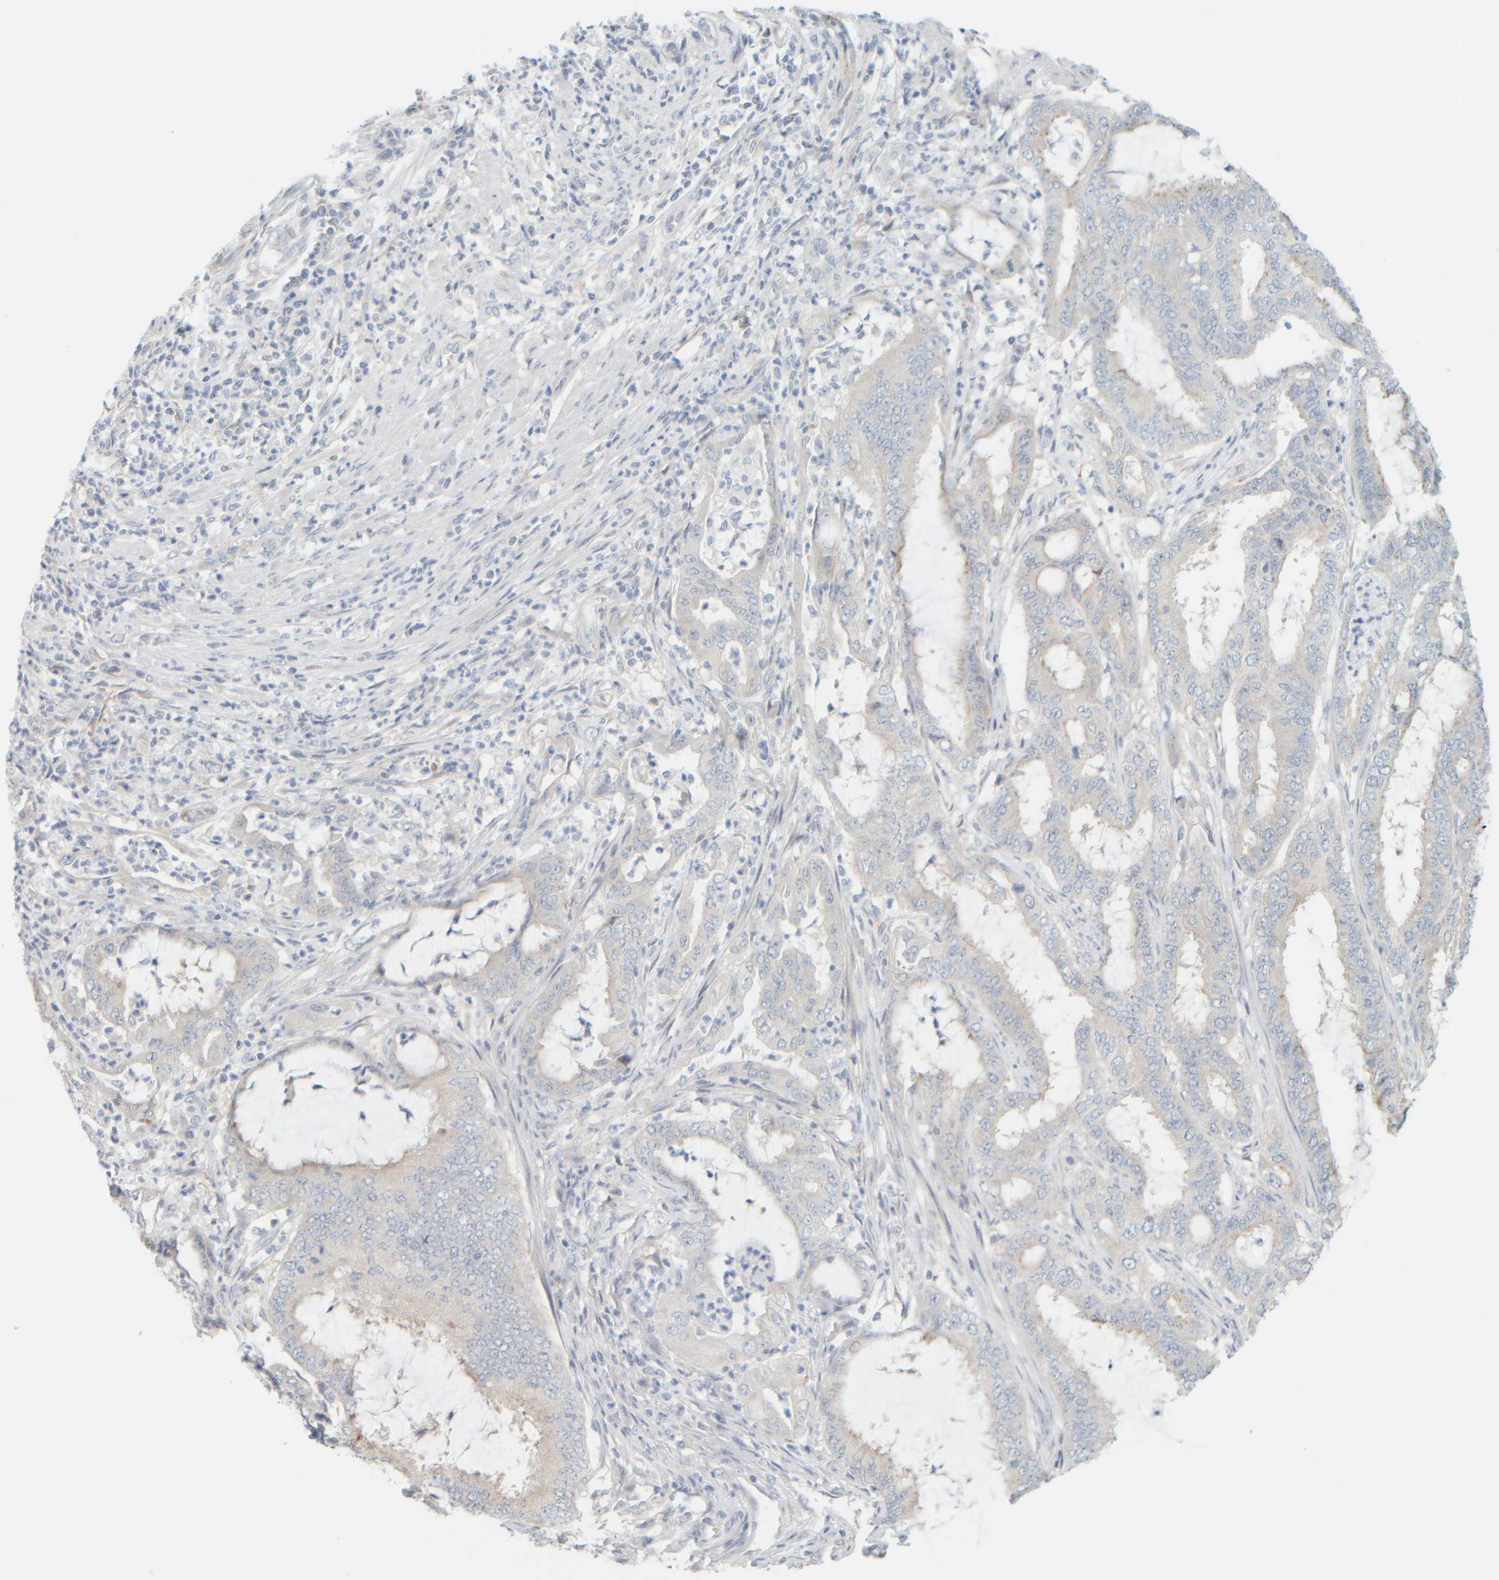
{"staining": {"intensity": "weak", "quantity": "<25%", "location": "cytoplasmic/membranous"}, "tissue": "endometrial cancer", "cell_type": "Tumor cells", "image_type": "cancer", "snomed": [{"axis": "morphology", "description": "Adenocarcinoma, NOS"}, {"axis": "topography", "description": "Endometrium"}], "caption": "This micrograph is of endometrial adenocarcinoma stained with IHC to label a protein in brown with the nuclei are counter-stained blue. There is no expression in tumor cells.", "gene": "PTGES3L-AARSD1", "patient": {"sex": "female", "age": 51}}